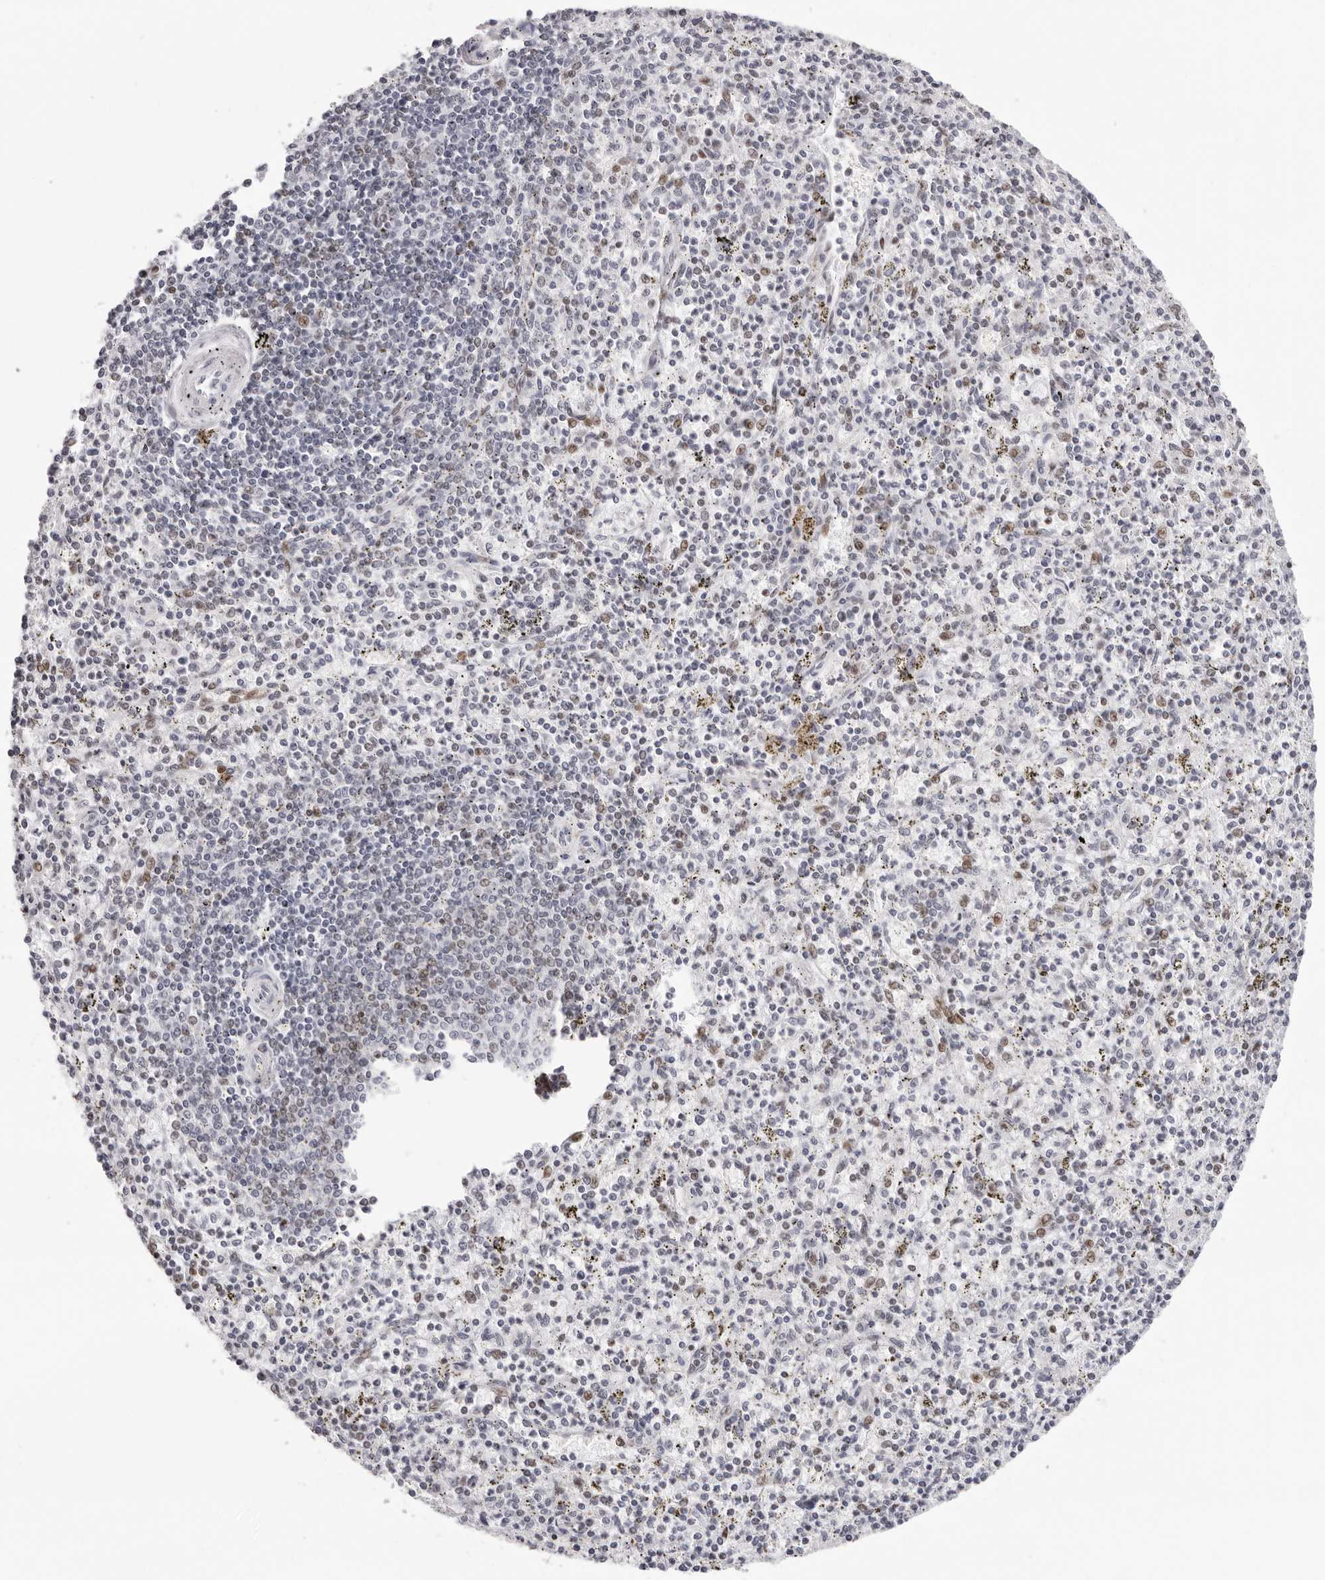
{"staining": {"intensity": "moderate", "quantity": "<25%", "location": "nuclear"}, "tissue": "spleen", "cell_type": "Cells in red pulp", "image_type": "normal", "snomed": [{"axis": "morphology", "description": "Normal tissue, NOS"}, {"axis": "topography", "description": "Spleen"}], "caption": "Immunohistochemistry of unremarkable spleen displays low levels of moderate nuclear expression in approximately <25% of cells in red pulp.", "gene": "NTPCR", "patient": {"sex": "male", "age": 72}}